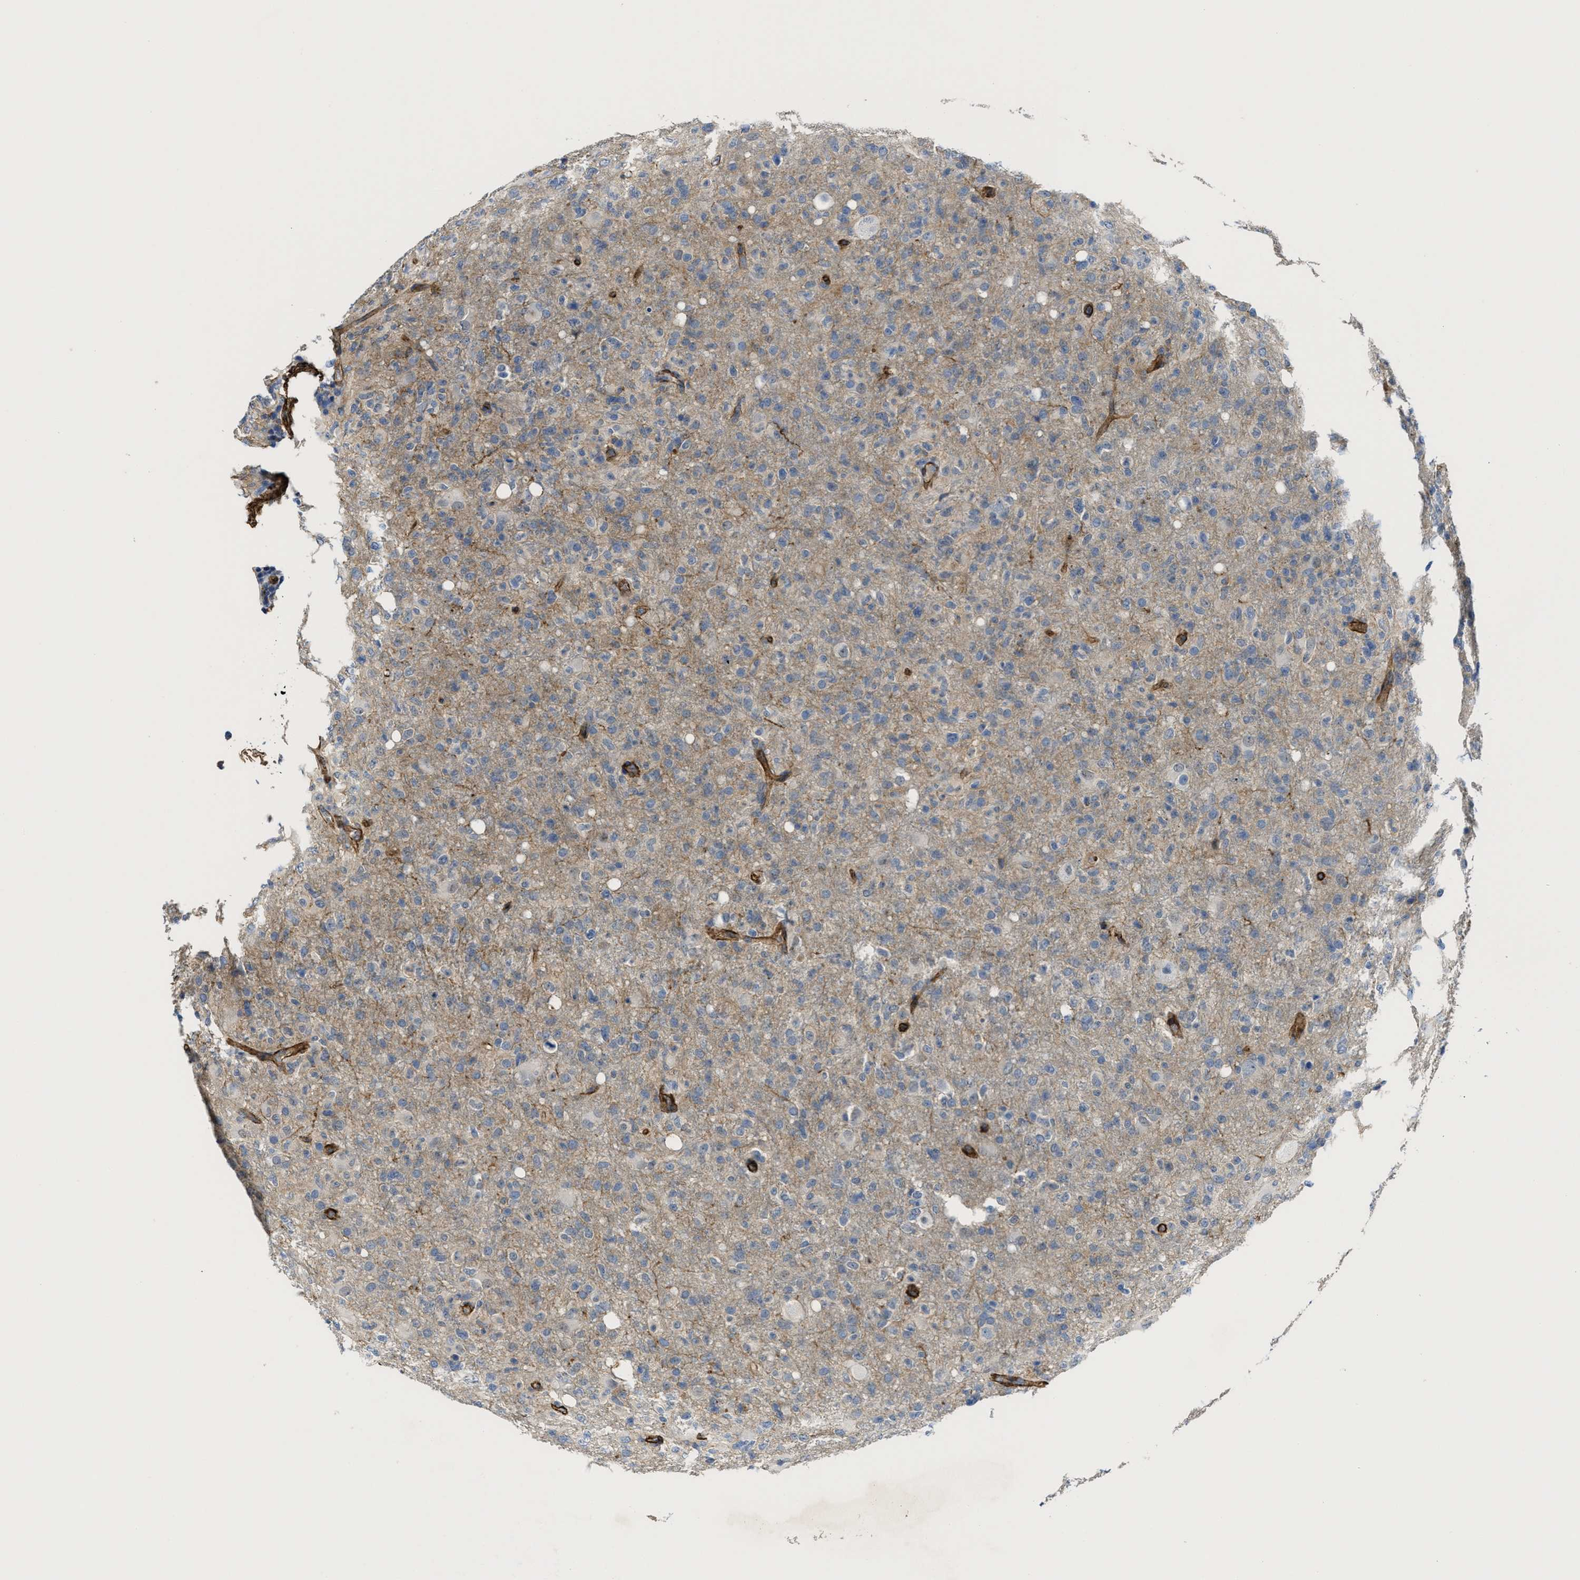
{"staining": {"intensity": "weak", "quantity": "25%-75%", "location": "cytoplasmic/membranous"}, "tissue": "glioma", "cell_type": "Tumor cells", "image_type": "cancer", "snomed": [{"axis": "morphology", "description": "Glioma, malignant, High grade"}, {"axis": "topography", "description": "Brain"}], "caption": "An image of human malignant glioma (high-grade) stained for a protein shows weak cytoplasmic/membranous brown staining in tumor cells.", "gene": "NAB1", "patient": {"sex": "female", "age": 57}}